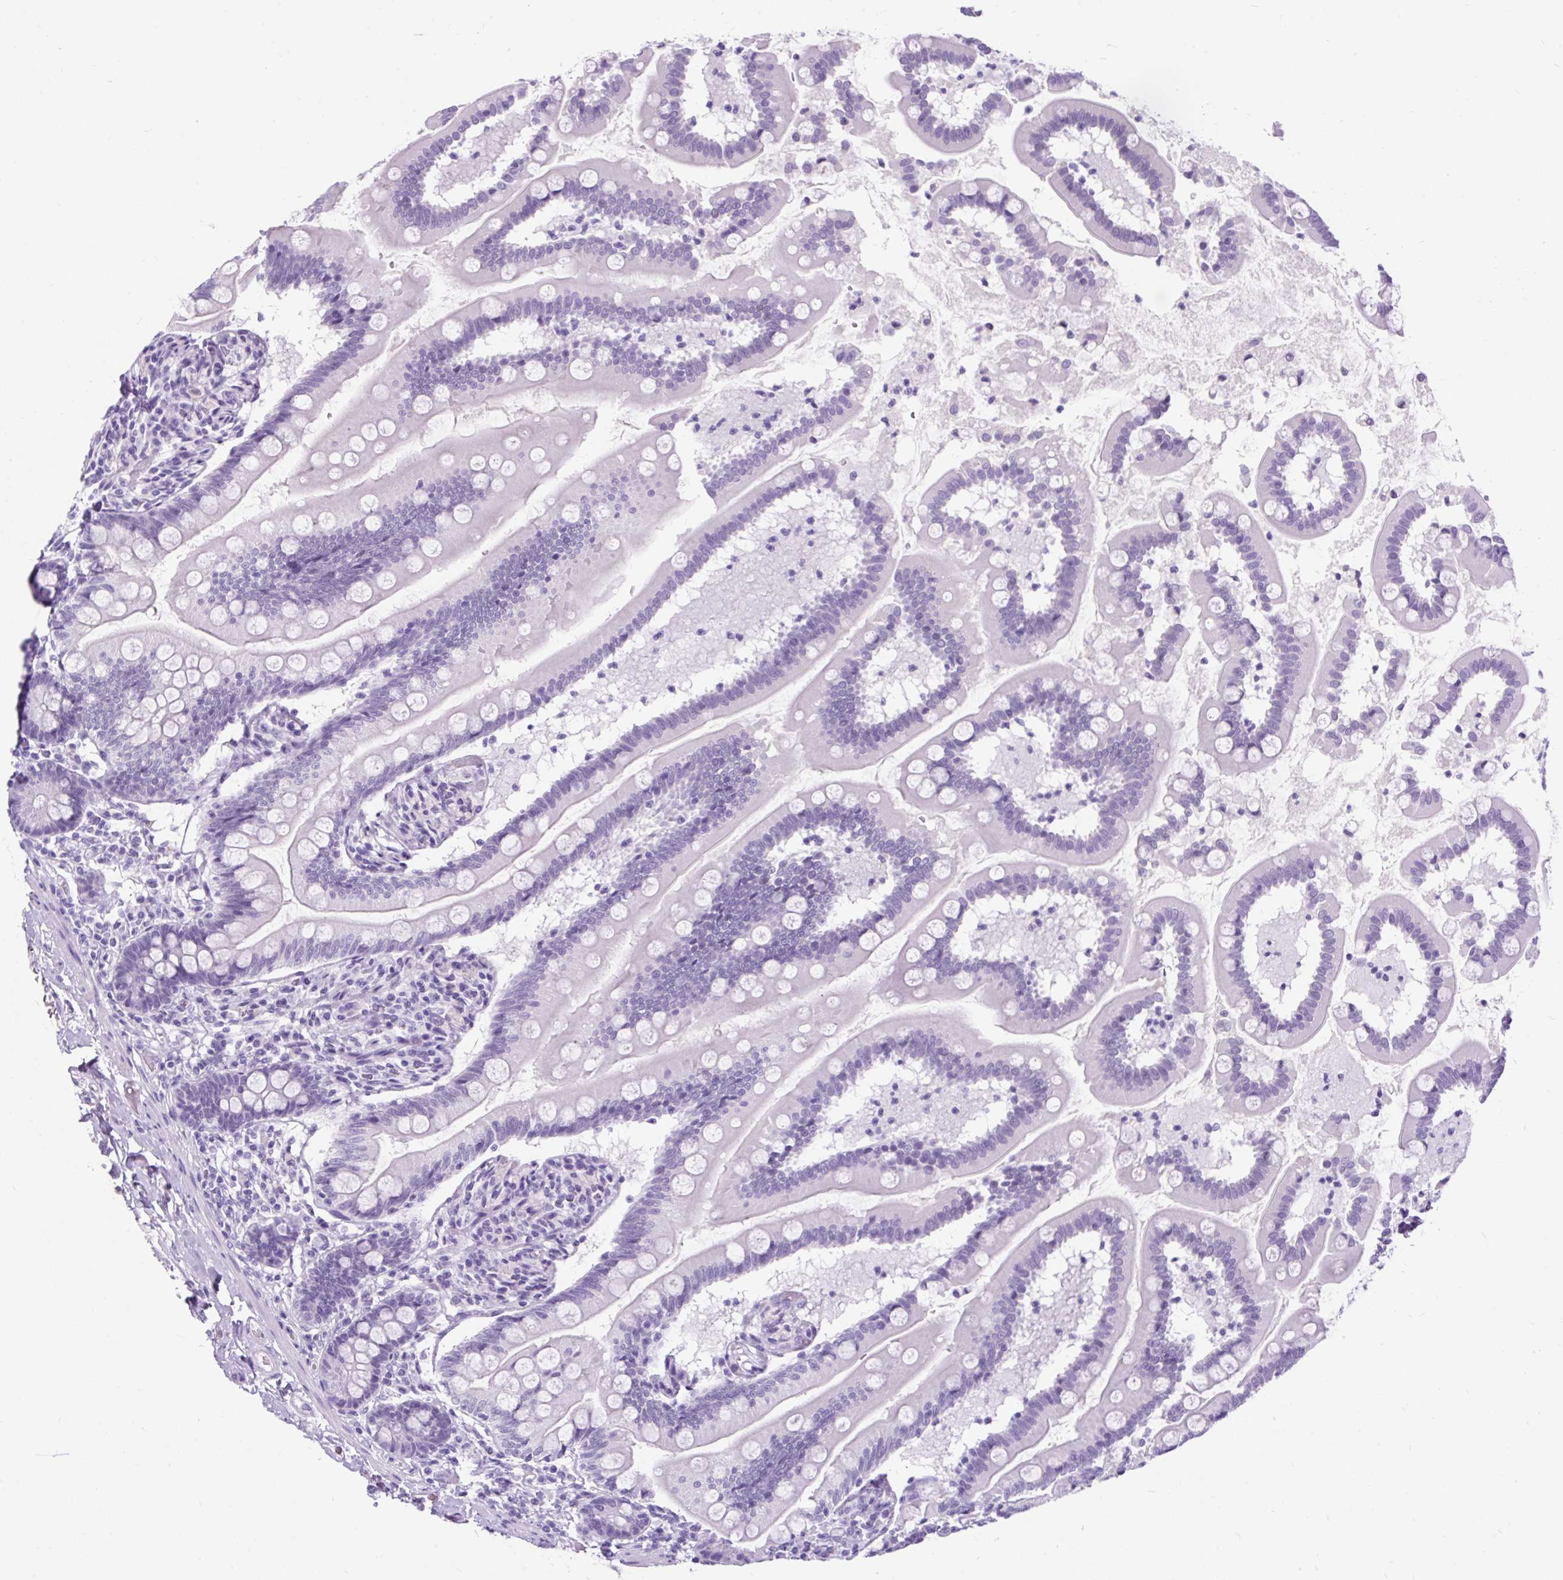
{"staining": {"intensity": "negative", "quantity": "none", "location": "none"}, "tissue": "small intestine", "cell_type": "Glandular cells", "image_type": "normal", "snomed": [{"axis": "morphology", "description": "Normal tissue, NOS"}, {"axis": "topography", "description": "Small intestine"}], "caption": "Human small intestine stained for a protein using immunohistochemistry exhibits no expression in glandular cells.", "gene": "SCGB1A1", "patient": {"sex": "female", "age": 64}}